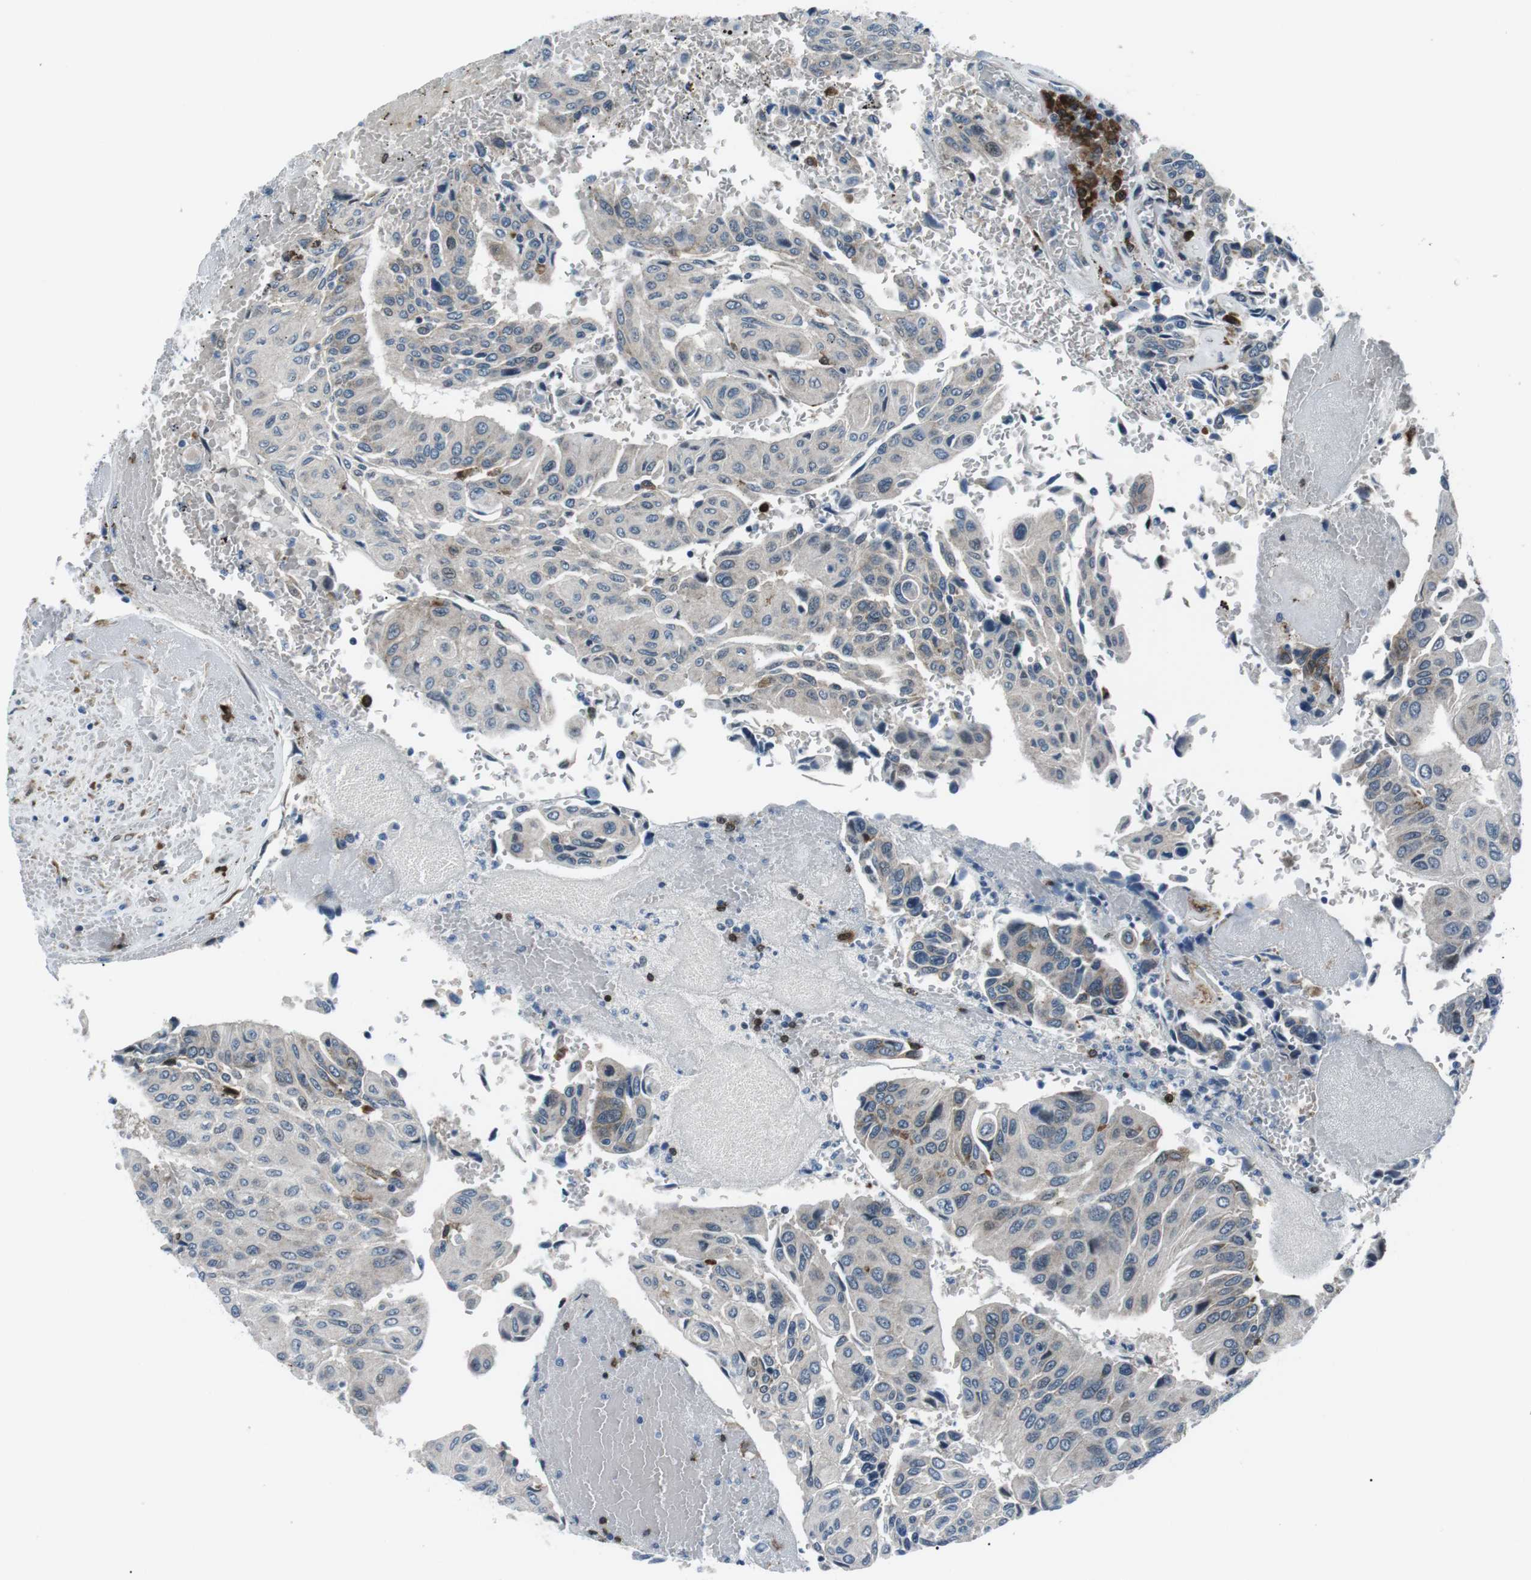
{"staining": {"intensity": "weak", "quantity": "<25%", "location": "cytoplasmic/membranous"}, "tissue": "urothelial cancer", "cell_type": "Tumor cells", "image_type": "cancer", "snomed": [{"axis": "morphology", "description": "Urothelial carcinoma, High grade"}, {"axis": "topography", "description": "Urinary bladder"}], "caption": "The photomicrograph demonstrates no staining of tumor cells in urothelial cancer.", "gene": "BLNK", "patient": {"sex": "male", "age": 66}}